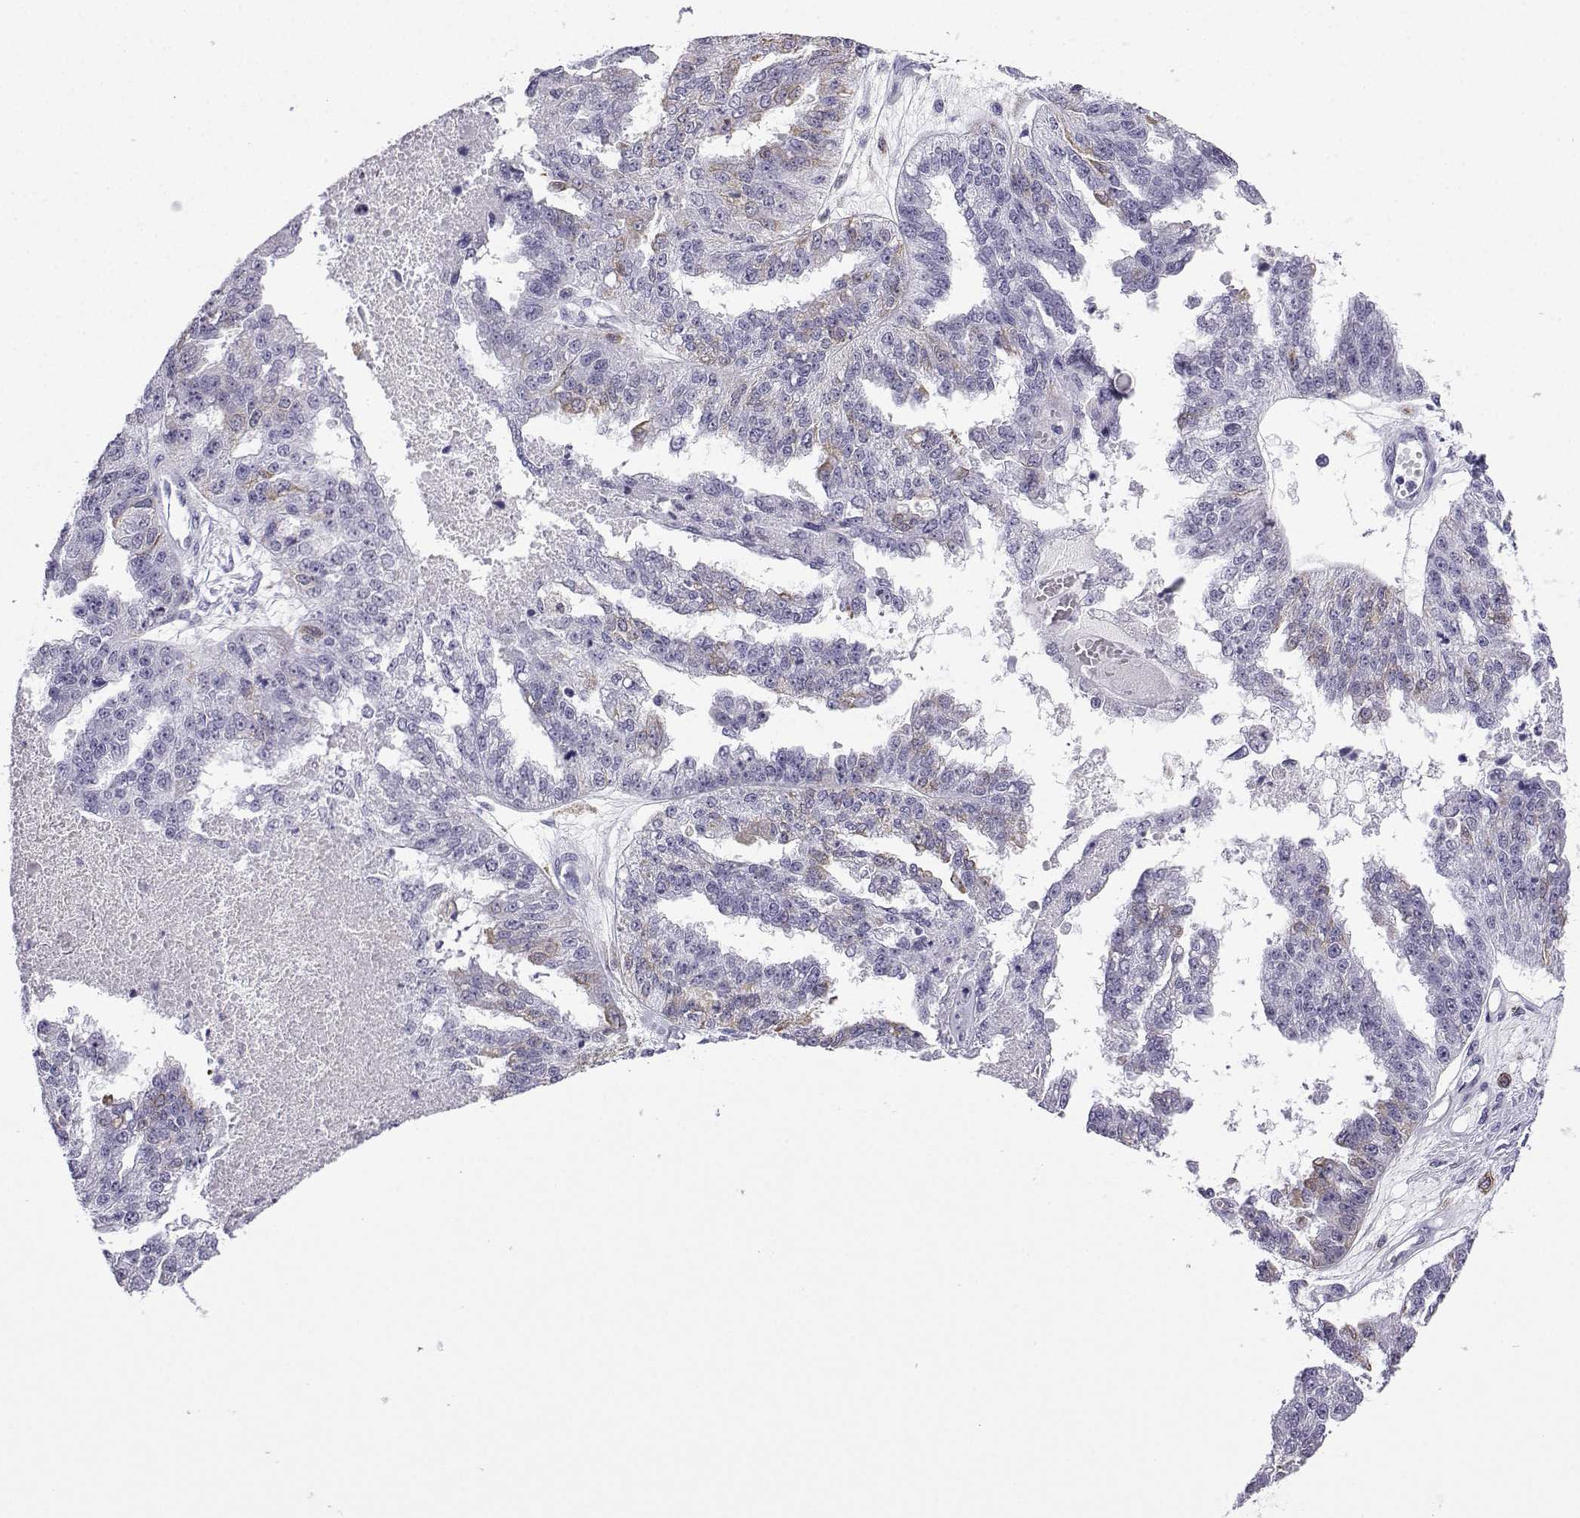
{"staining": {"intensity": "weak", "quantity": "<25%", "location": "cytoplasmic/membranous"}, "tissue": "ovarian cancer", "cell_type": "Tumor cells", "image_type": "cancer", "snomed": [{"axis": "morphology", "description": "Cystadenocarcinoma, serous, NOS"}, {"axis": "topography", "description": "Ovary"}], "caption": "High magnification brightfield microscopy of ovarian cancer stained with DAB (brown) and counterstained with hematoxylin (blue): tumor cells show no significant expression.", "gene": "MRGBP", "patient": {"sex": "female", "age": 58}}